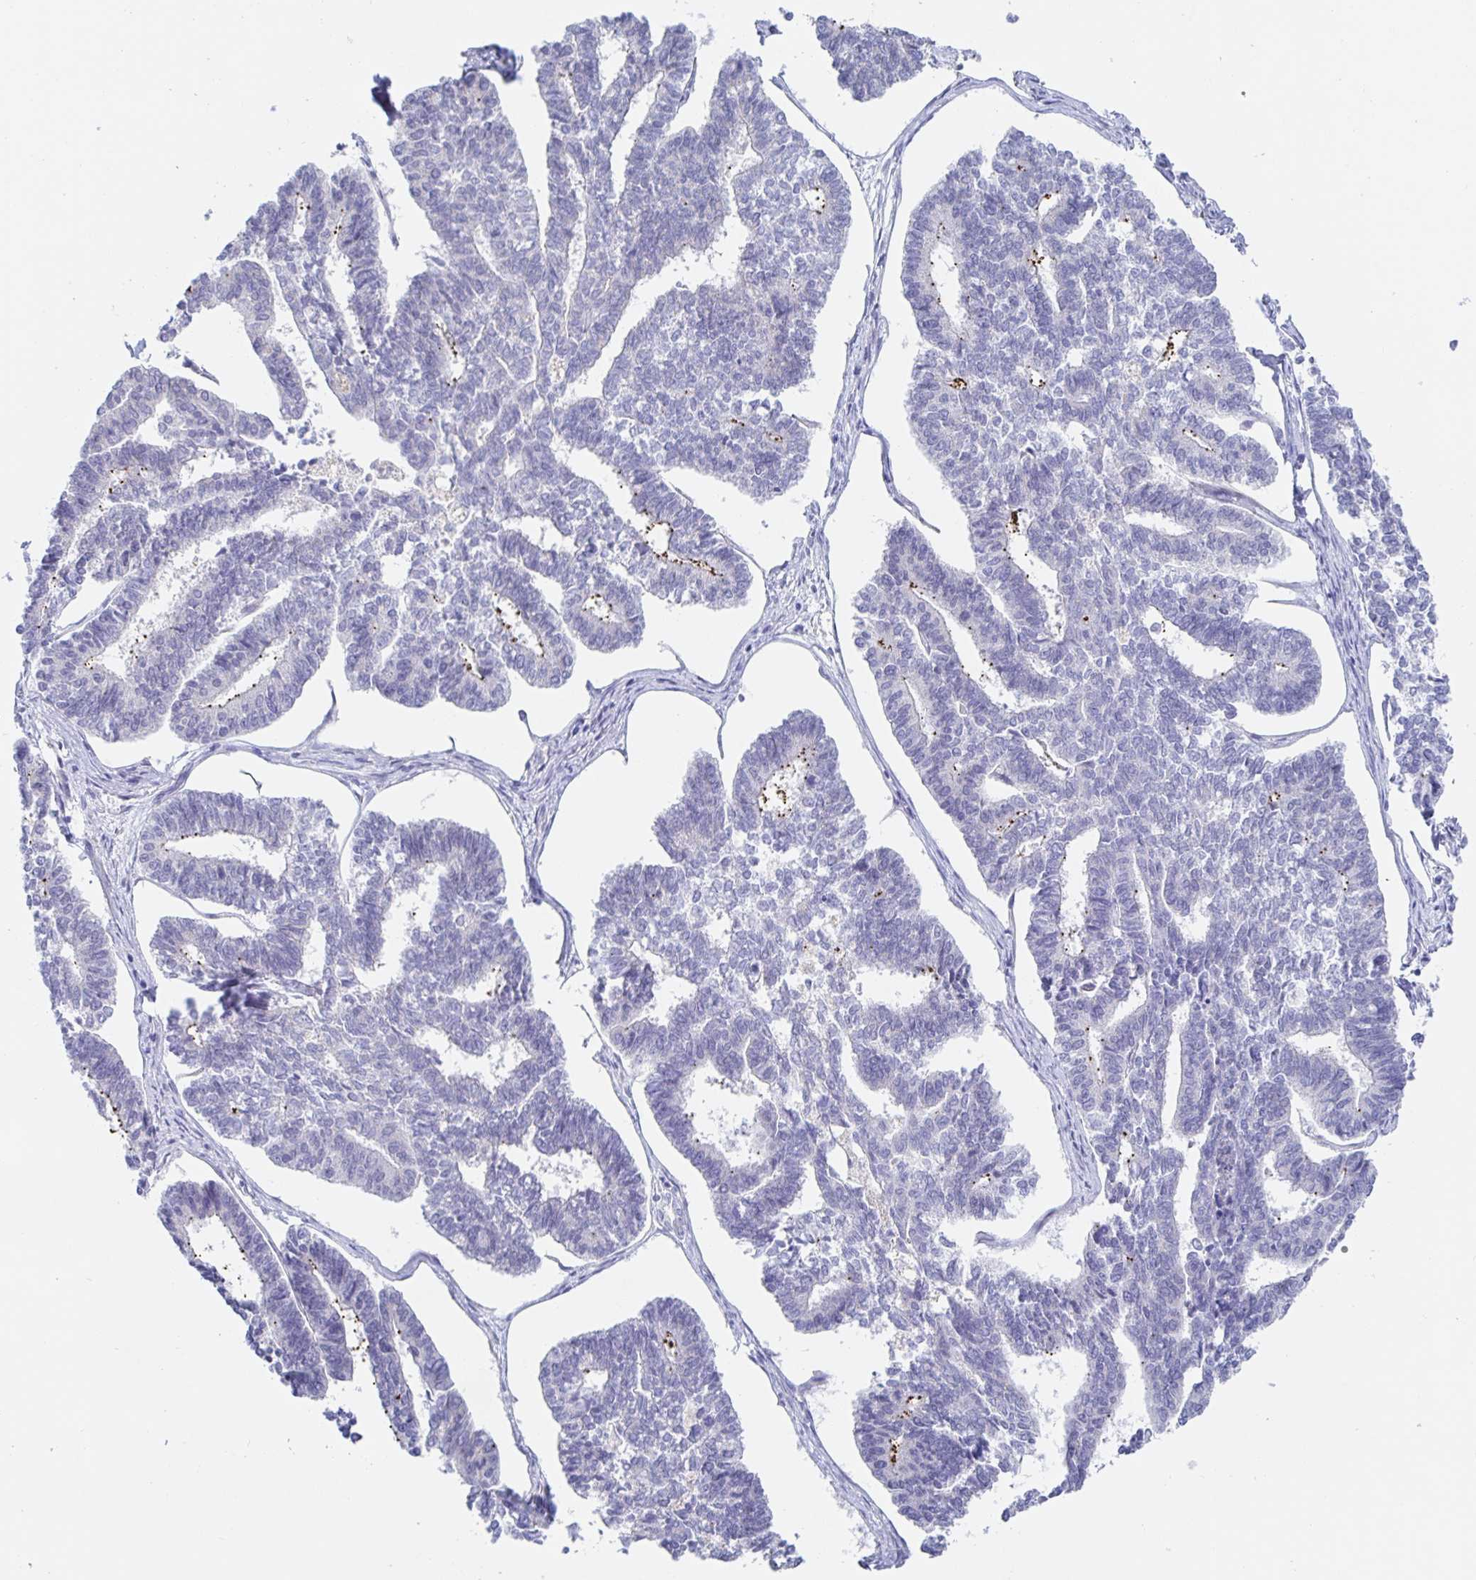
{"staining": {"intensity": "negative", "quantity": "none", "location": "none"}, "tissue": "endometrial cancer", "cell_type": "Tumor cells", "image_type": "cancer", "snomed": [{"axis": "morphology", "description": "Adenocarcinoma, NOS"}, {"axis": "topography", "description": "Endometrium"}], "caption": "This is an immunohistochemistry histopathology image of adenocarcinoma (endometrial). There is no expression in tumor cells.", "gene": "SIAH3", "patient": {"sex": "female", "age": 70}}